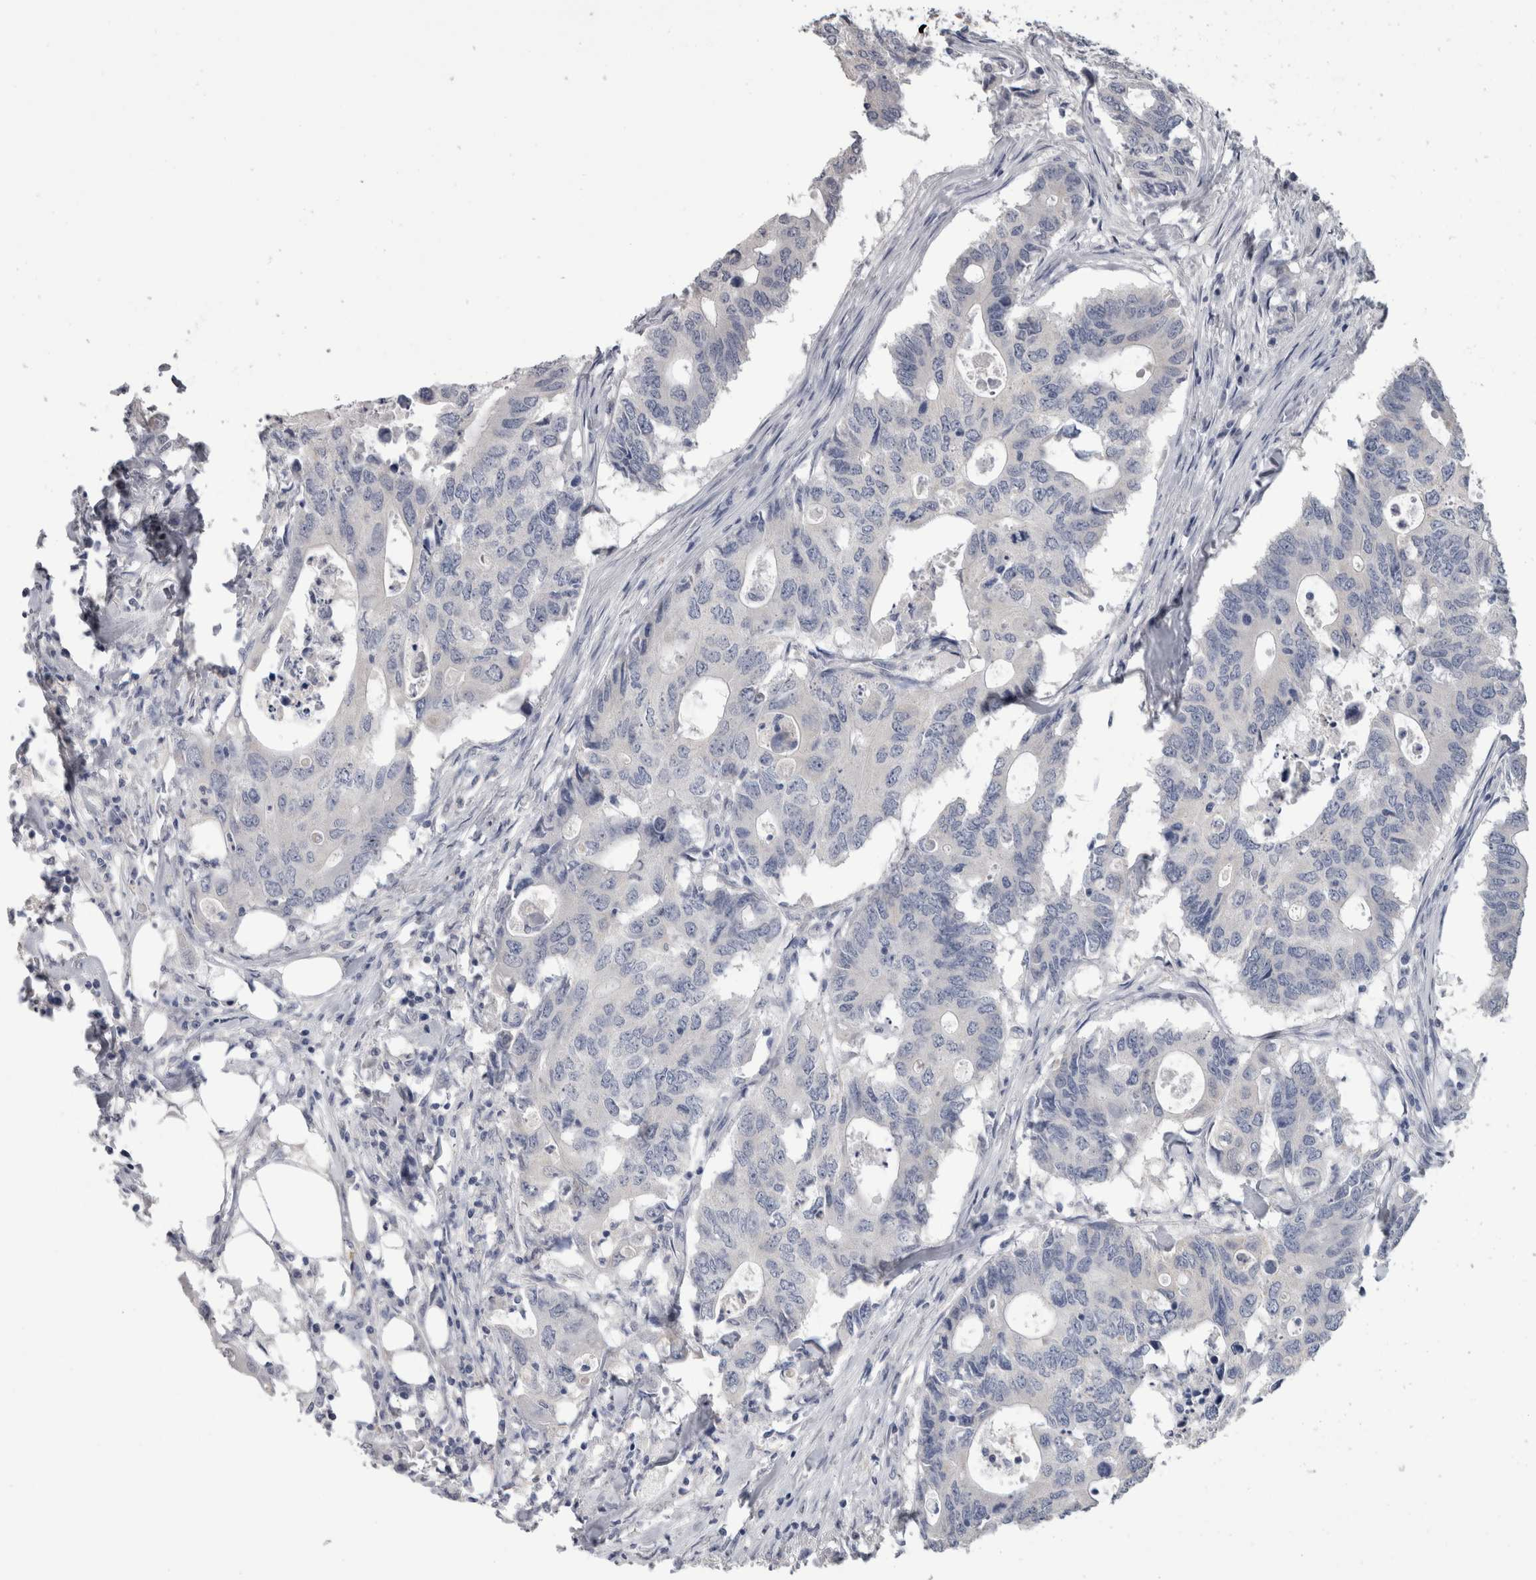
{"staining": {"intensity": "negative", "quantity": "none", "location": "none"}, "tissue": "colorectal cancer", "cell_type": "Tumor cells", "image_type": "cancer", "snomed": [{"axis": "morphology", "description": "Adenocarcinoma, NOS"}, {"axis": "topography", "description": "Colon"}], "caption": "Photomicrograph shows no significant protein expression in tumor cells of adenocarcinoma (colorectal). (Stains: DAB IHC with hematoxylin counter stain, Microscopy: brightfield microscopy at high magnification).", "gene": "FHOD3", "patient": {"sex": "male", "age": 71}}